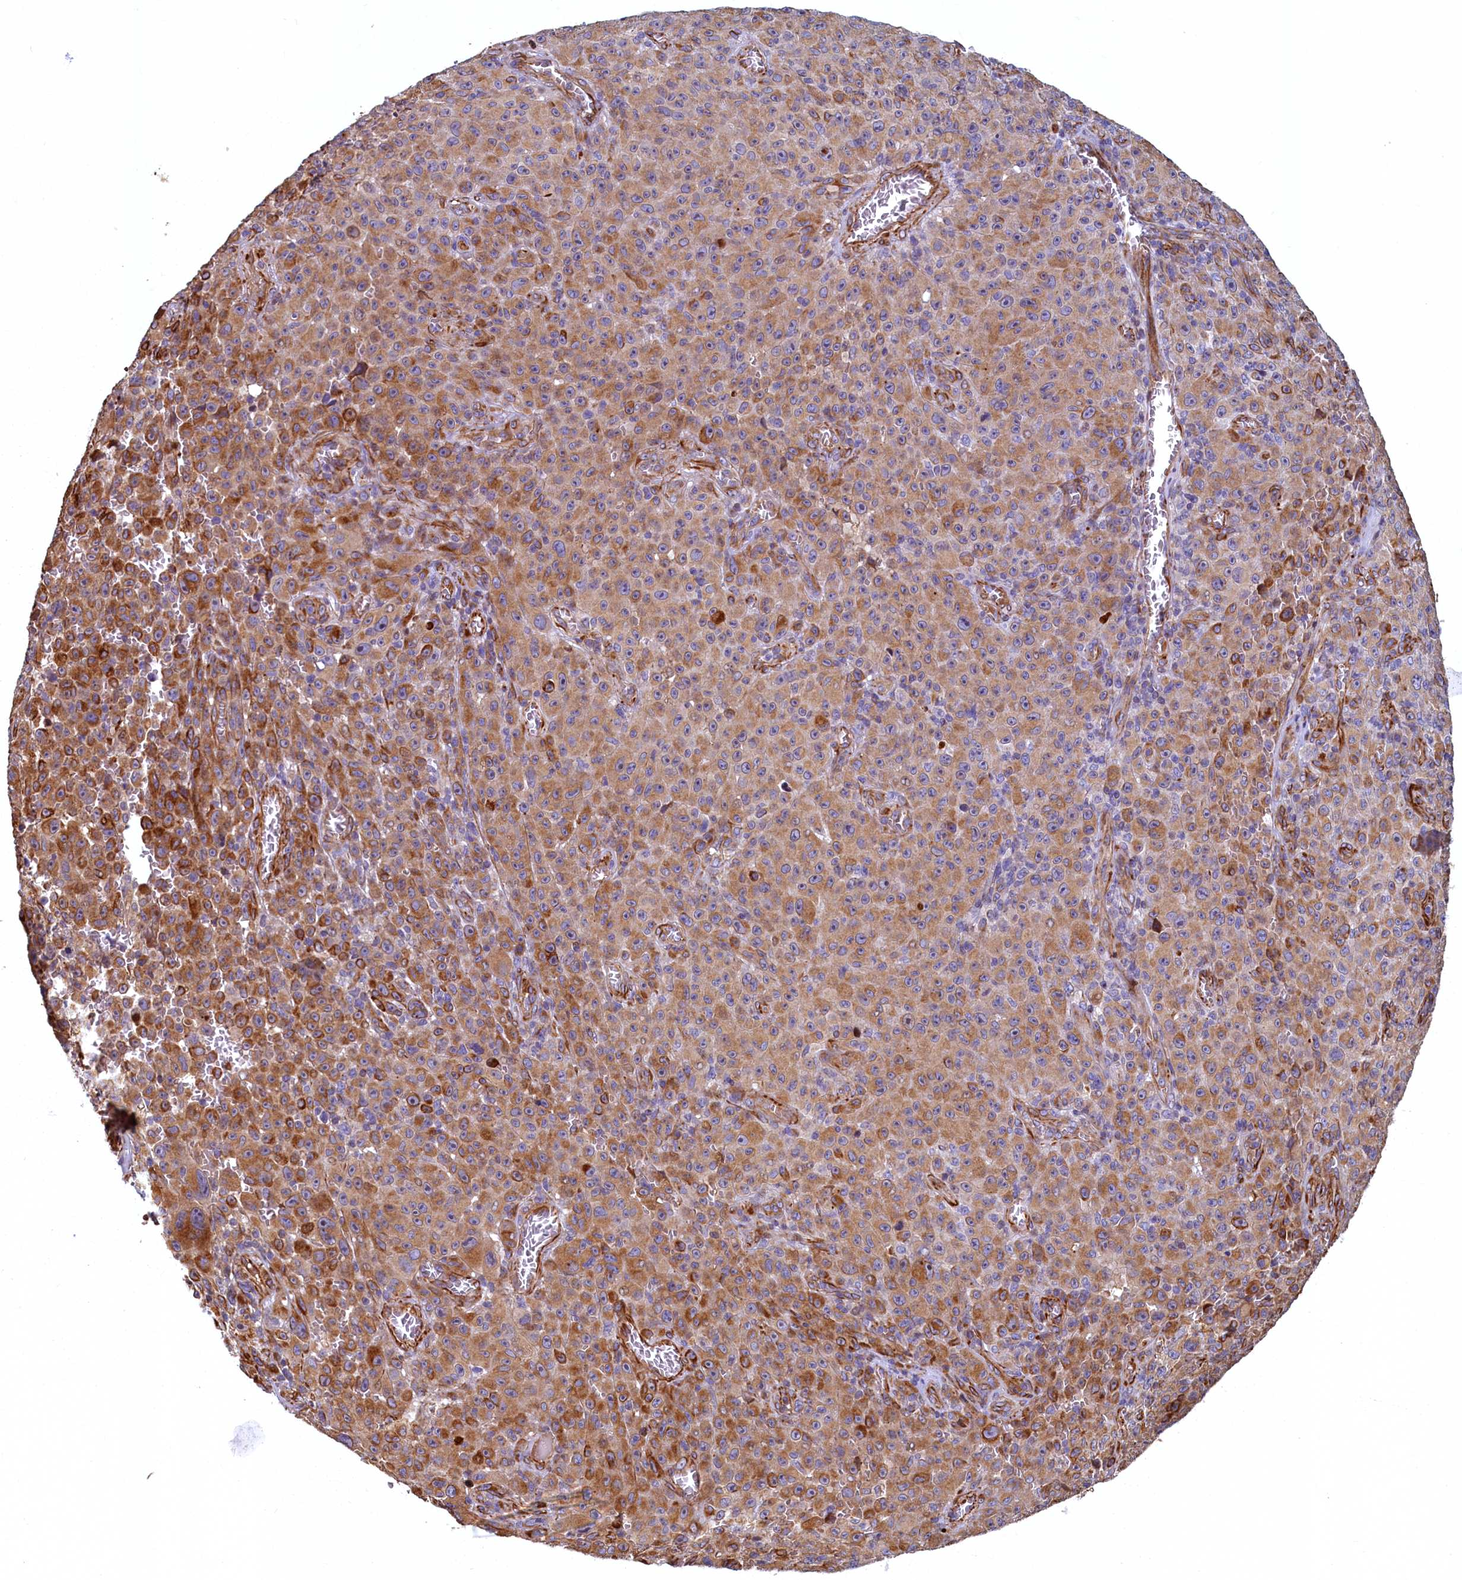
{"staining": {"intensity": "strong", "quantity": "25%-75%", "location": "cytoplasmic/membranous"}, "tissue": "melanoma", "cell_type": "Tumor cells", "image_type": "cancer", "snomed": [{"axis": "morphology", "description": "Malignant melanoma, NOS"}, {"axis": "topography", "description": "Skin"}], "caption": "Tumor cells show high levels of strong cytoplasmic/membranous staining in approximately 25%-75% of cells in human melanoma.", "gene": "LRRC57", "patient": {"sex": "female", "age": 82}}